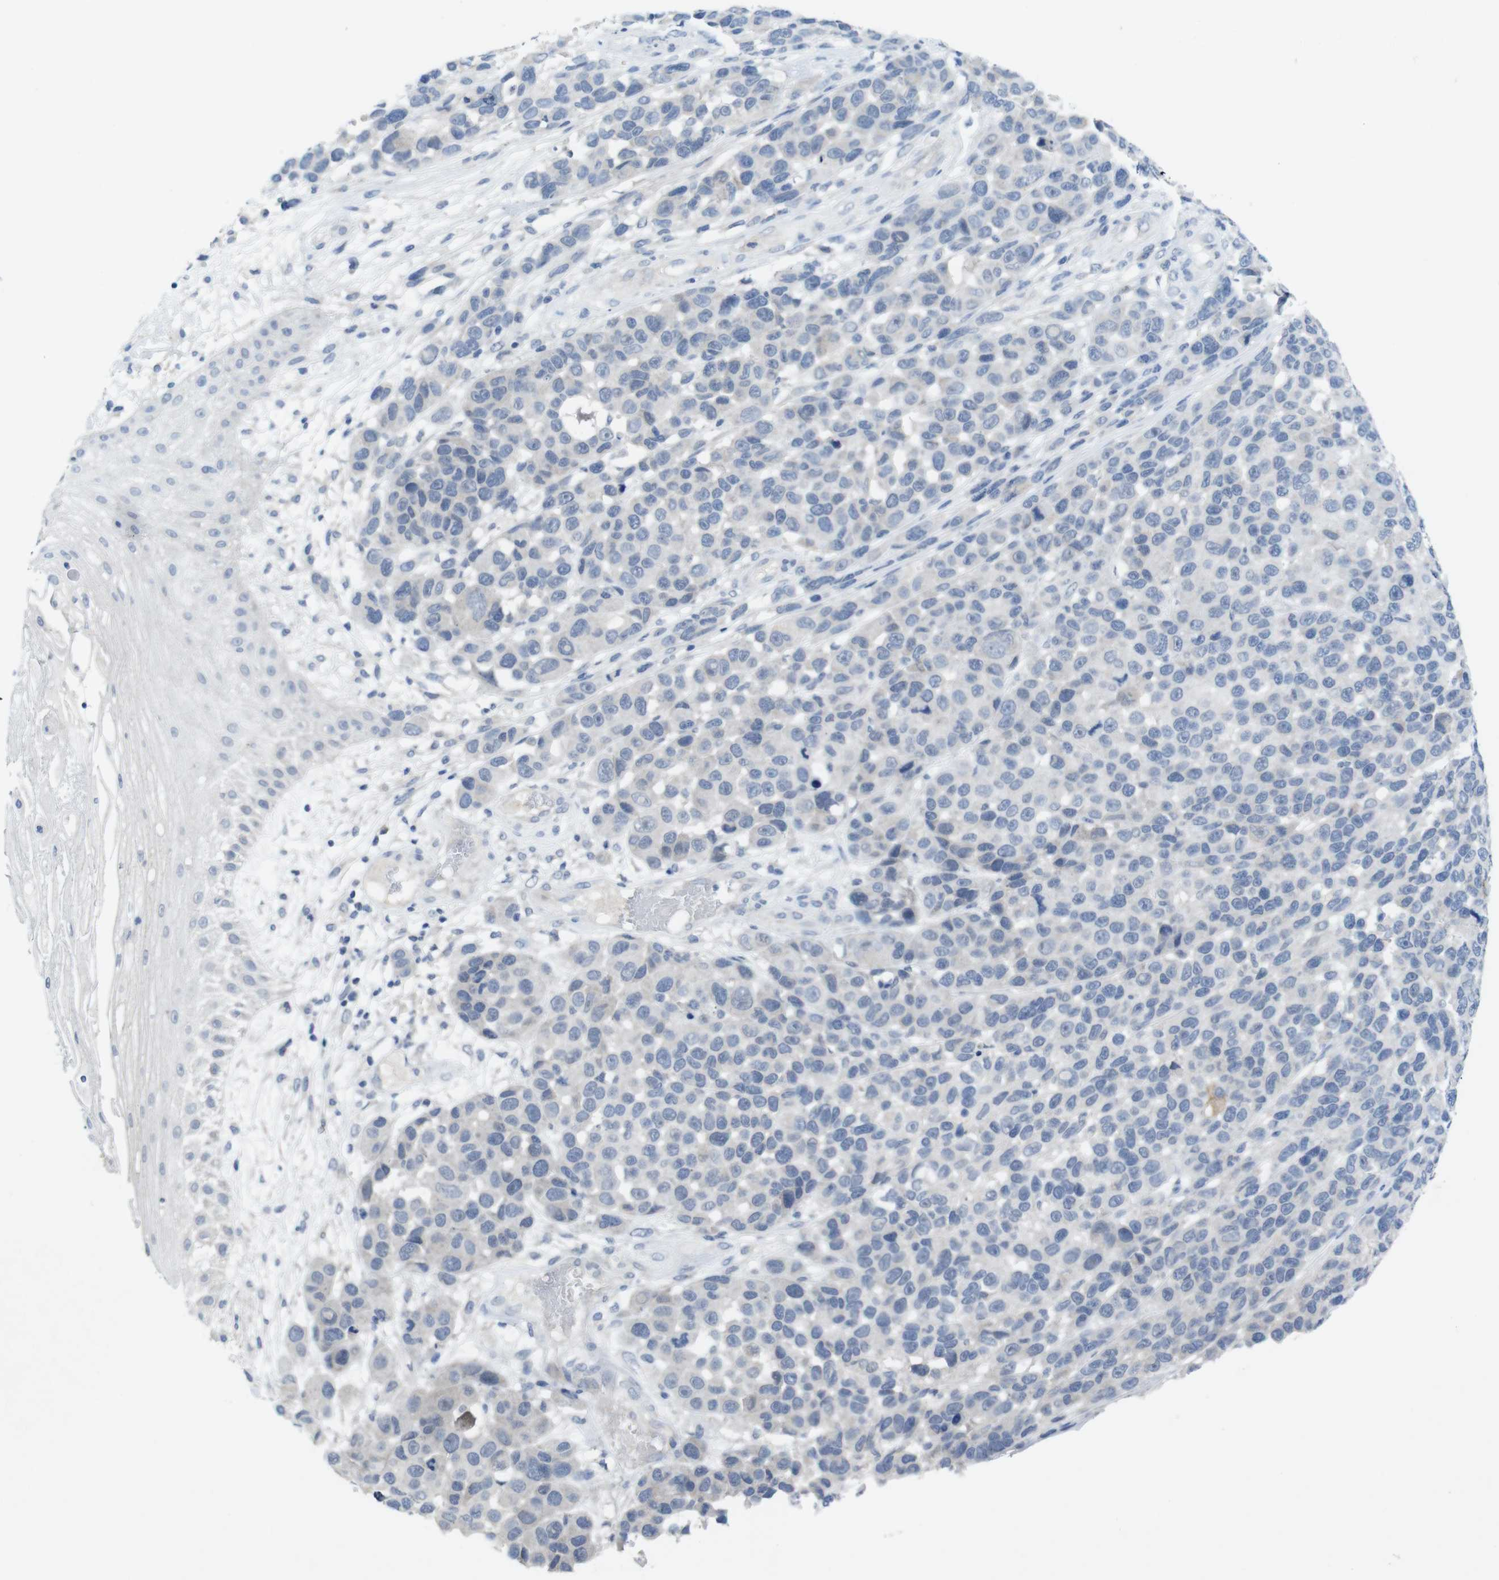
{"staining": {"intensity": "negative", "quantity": "none", "location": "none"}, "tissue": "melanoma", "cell_type": "Tumor cells", "image_type": "cancer", "snomed": [{"axis": "morphology", "description": "Malignant melanoma, NOS"}, {"axis": "topography", "description": "Skin"}], "caption": "This photomicrograph is of melanoma stained with IHC to label a protein in brown with the nuclei are counter-stained blue. There is no staining in tumor cells.", "gene": "SLAMF7", "patient": {"sex": "male", "age": 53}}